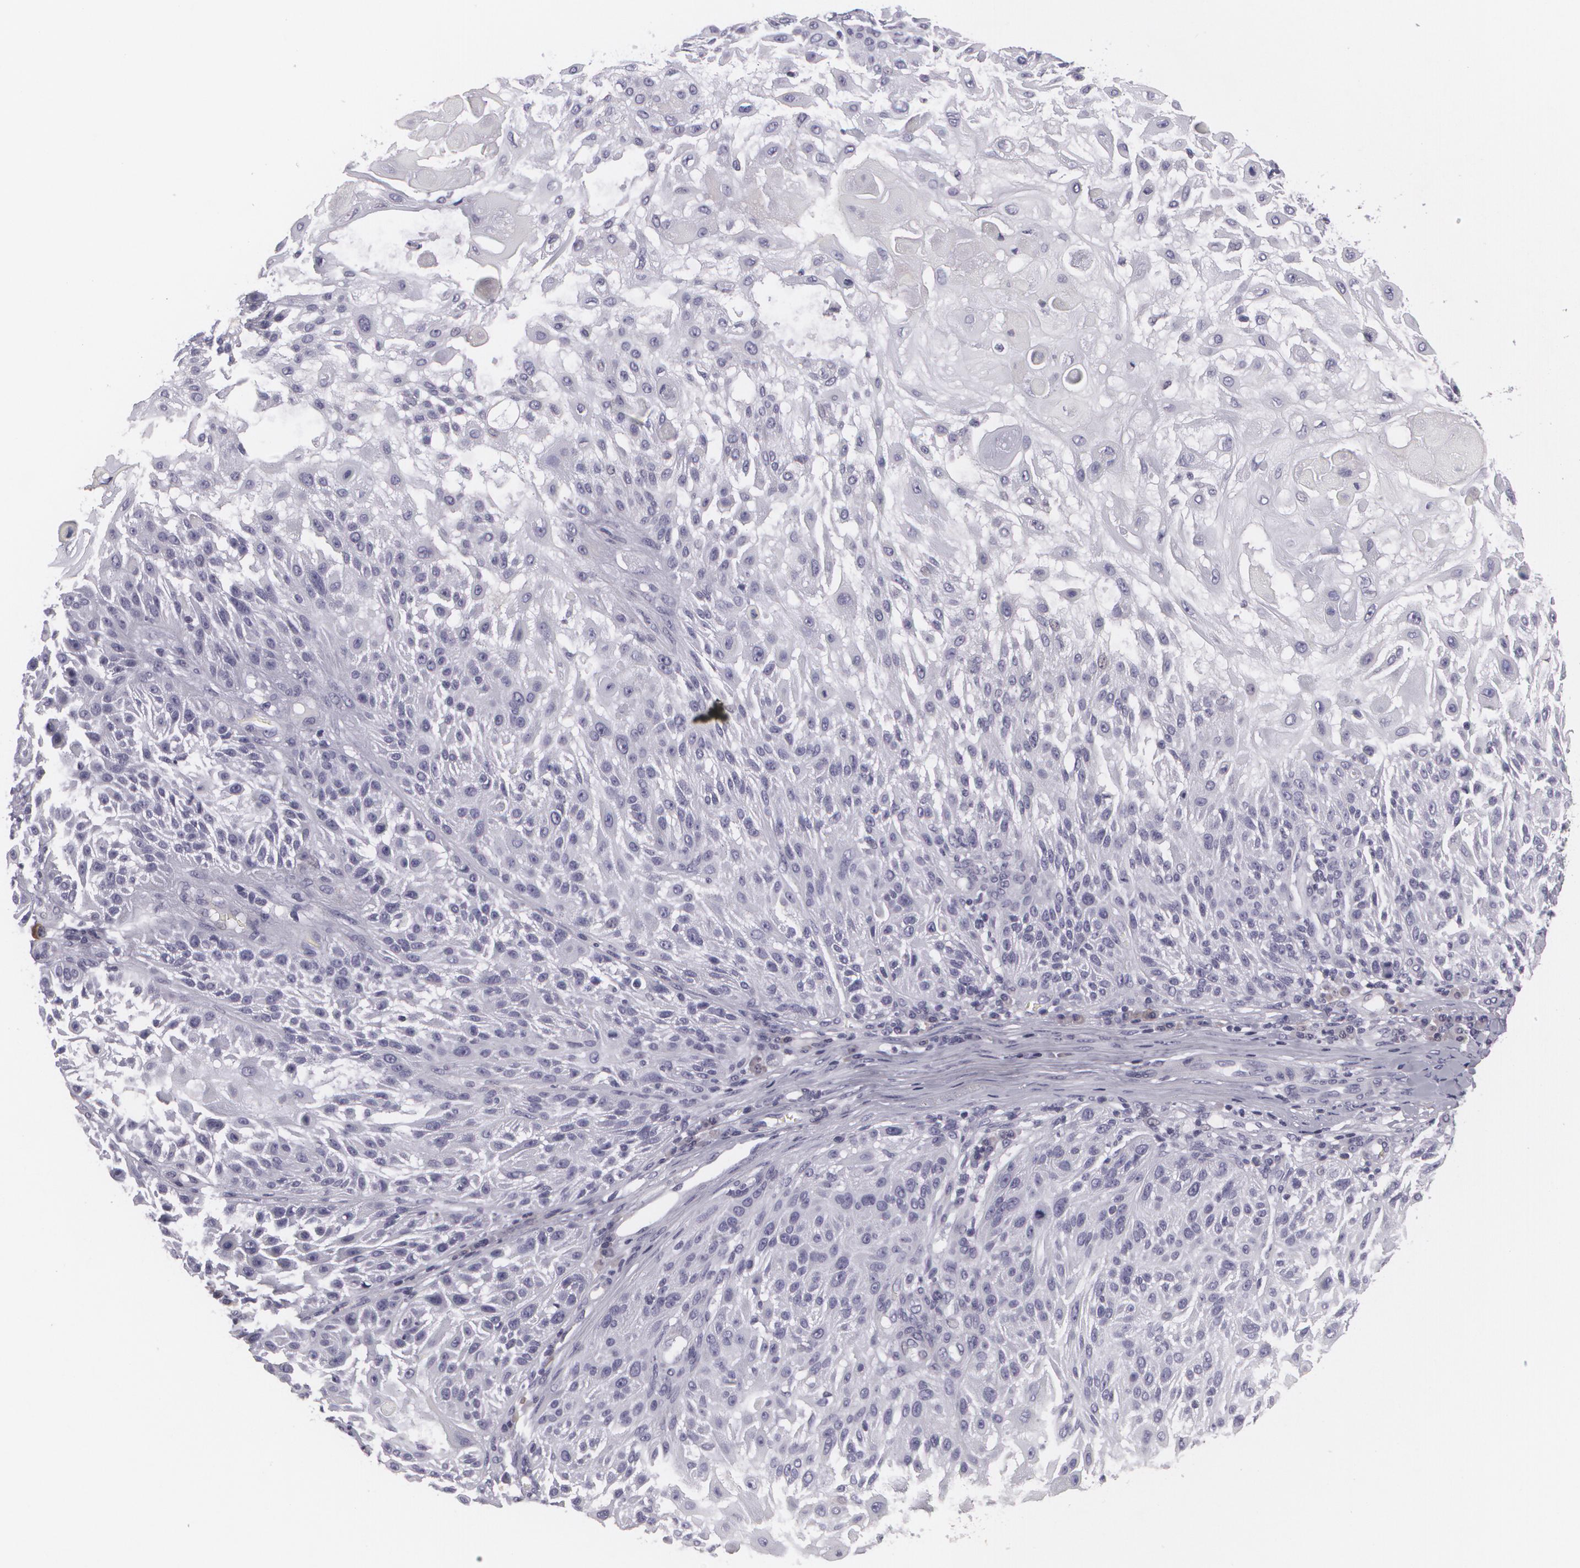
{"staining": {"intensity": "negative", "quantity": "none", "location": "none"}, "tissue": "skin cancer", "cell_type": "Tumor cells", "image_type": "cancer", "snomed": [{"axis": "morphology", "description": "Squamous cell carcinoma, NOS"}, {"axis": "topography", "description": "Skin"}], "caption": "Skin cancer (squamous cell carcinoma) was stained to show a protein in brown. There is no significant expression in tumor cells.", "gene": "MAP2", "patient": {"sex": "female", "age": 89}}